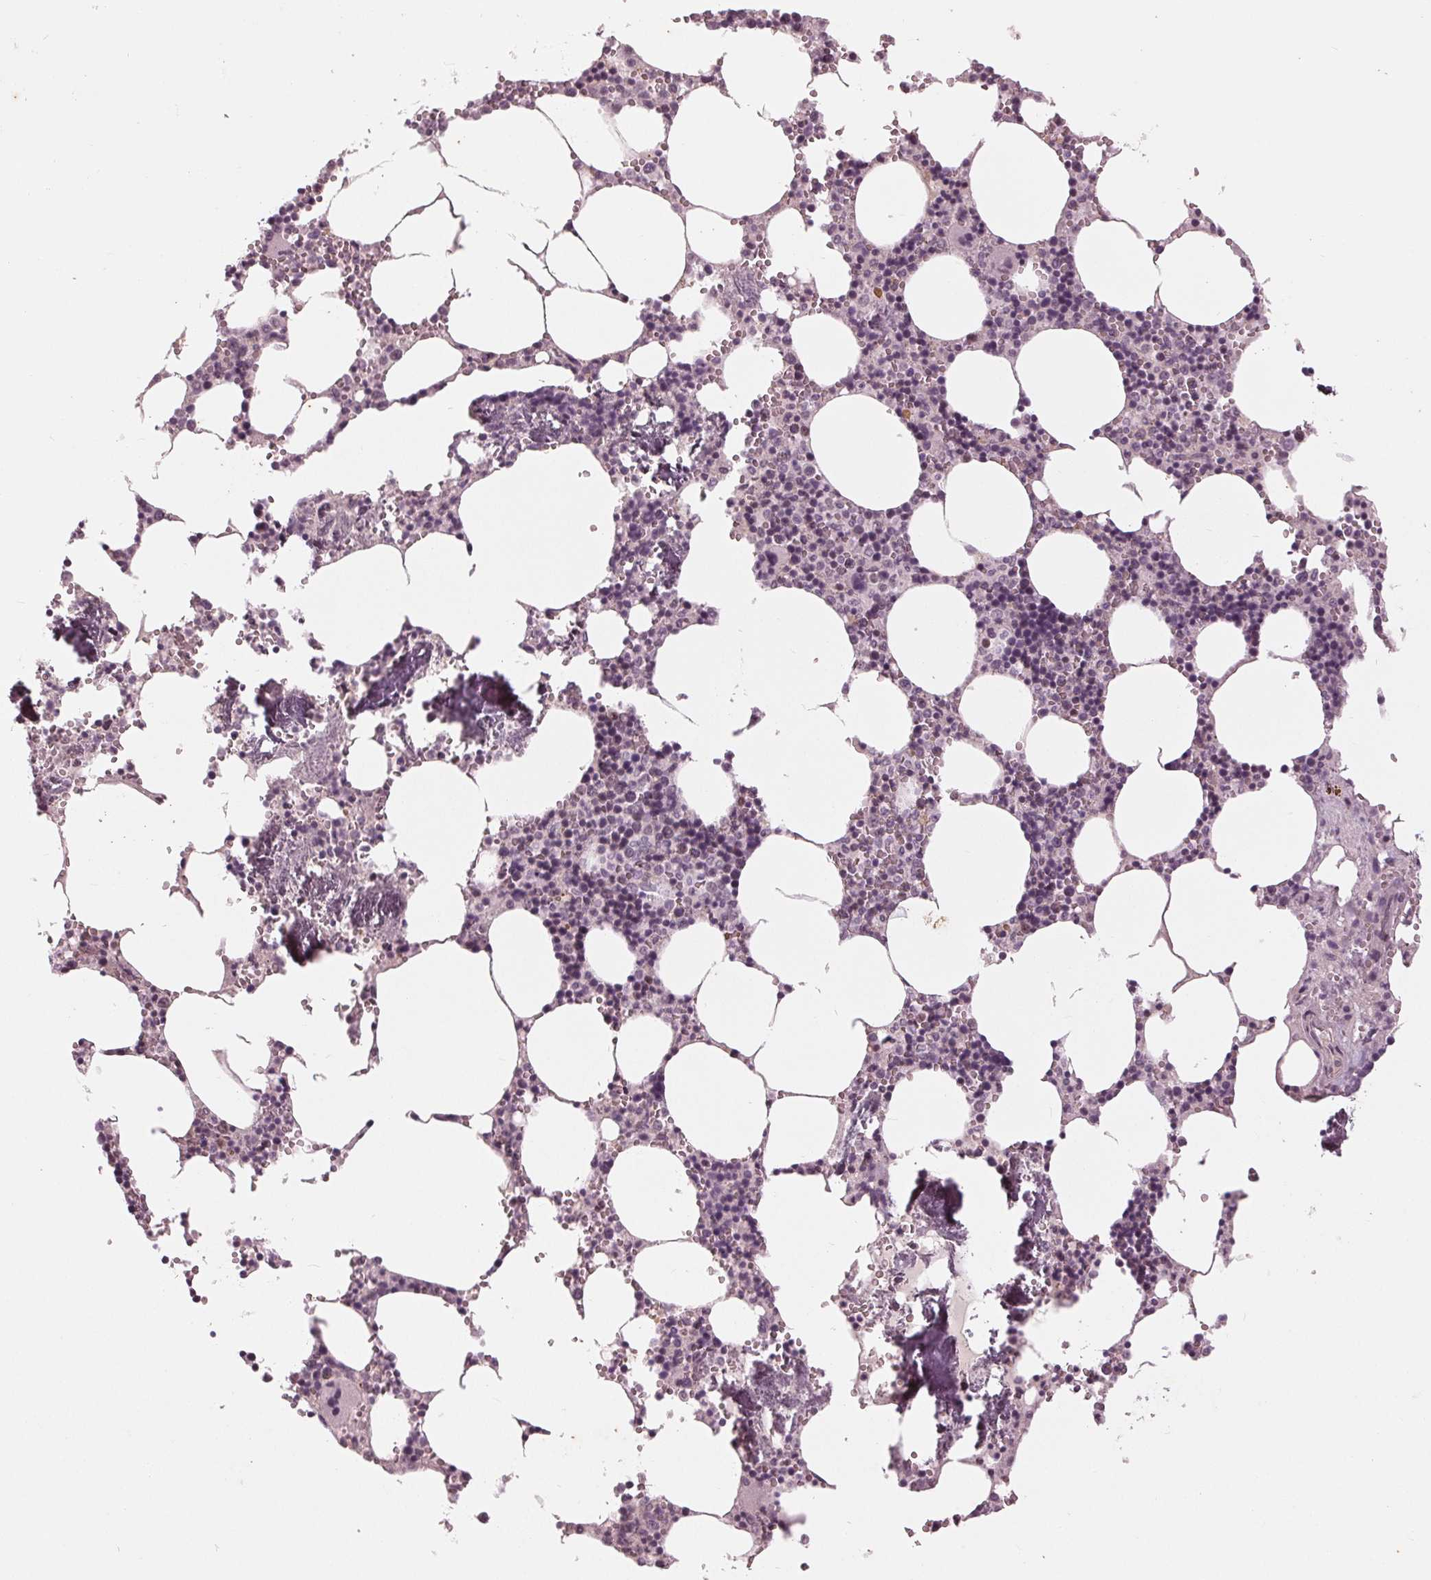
{"staining": {"intensity": "negative", "quantity": "none", "location": "none"}, "tissue": "bone marrow", "cell_type": "Hematopoietic cells", "image_type": "normal", "snomed": [{"axis": "morphology", "description": "Normal tissue, NOS"}, {"axis": "topography", "description": "Bone marrow"}], "caption": "This is a micrograph of IHC staining of benign bone marrow, which shows no expression in hematopoietic cells. (DAB (3,3'-diaminobenzidine) immunohistochemistry (IHC) visualized using brightfield microscopy, high magnification).", "gene": "DNMT3L", "patient": {"sex": "male", "age": 54}}